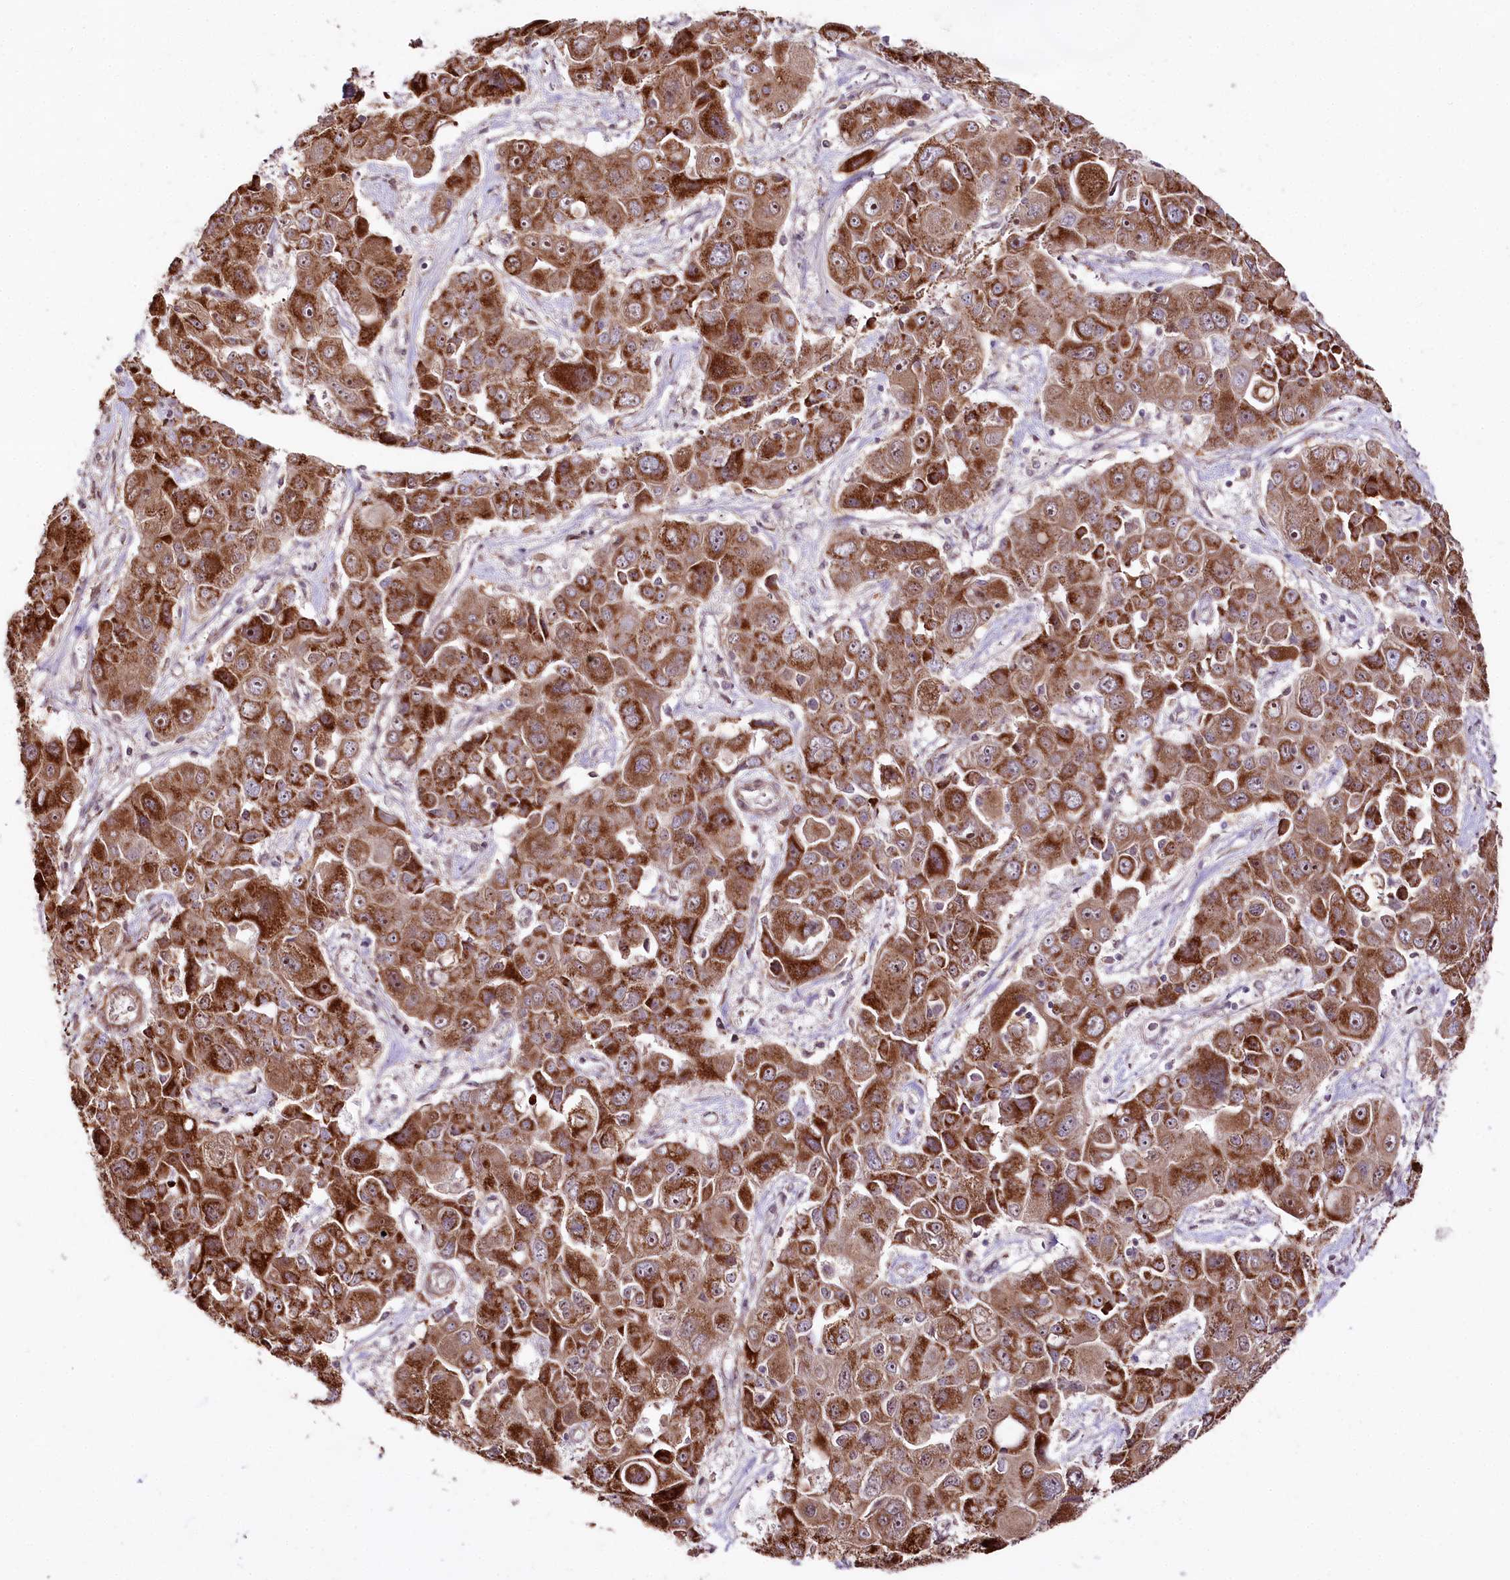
{"staining": {"intensity": "strong", "quantity": ">75%", "location": "cytoplasmic/membranous,nuclear"}, "tissue": "liver cancer", "cell_type": "Tumor cells", "image_type": "cancer", "snomed": [{"axis": "morphology", "description": "Cholangiocarcinoma"}, {"axis": "topography", "description": "Liver"}], "caption": "Liver cholangiocarcinoma stained with immunohistochemistry displays strong cytoplasmic/membranous and nuclear positivity in approximately >75% of tumor cells.", "gene": "DMP1", "patient": {"sex": "male", "age": 67}}